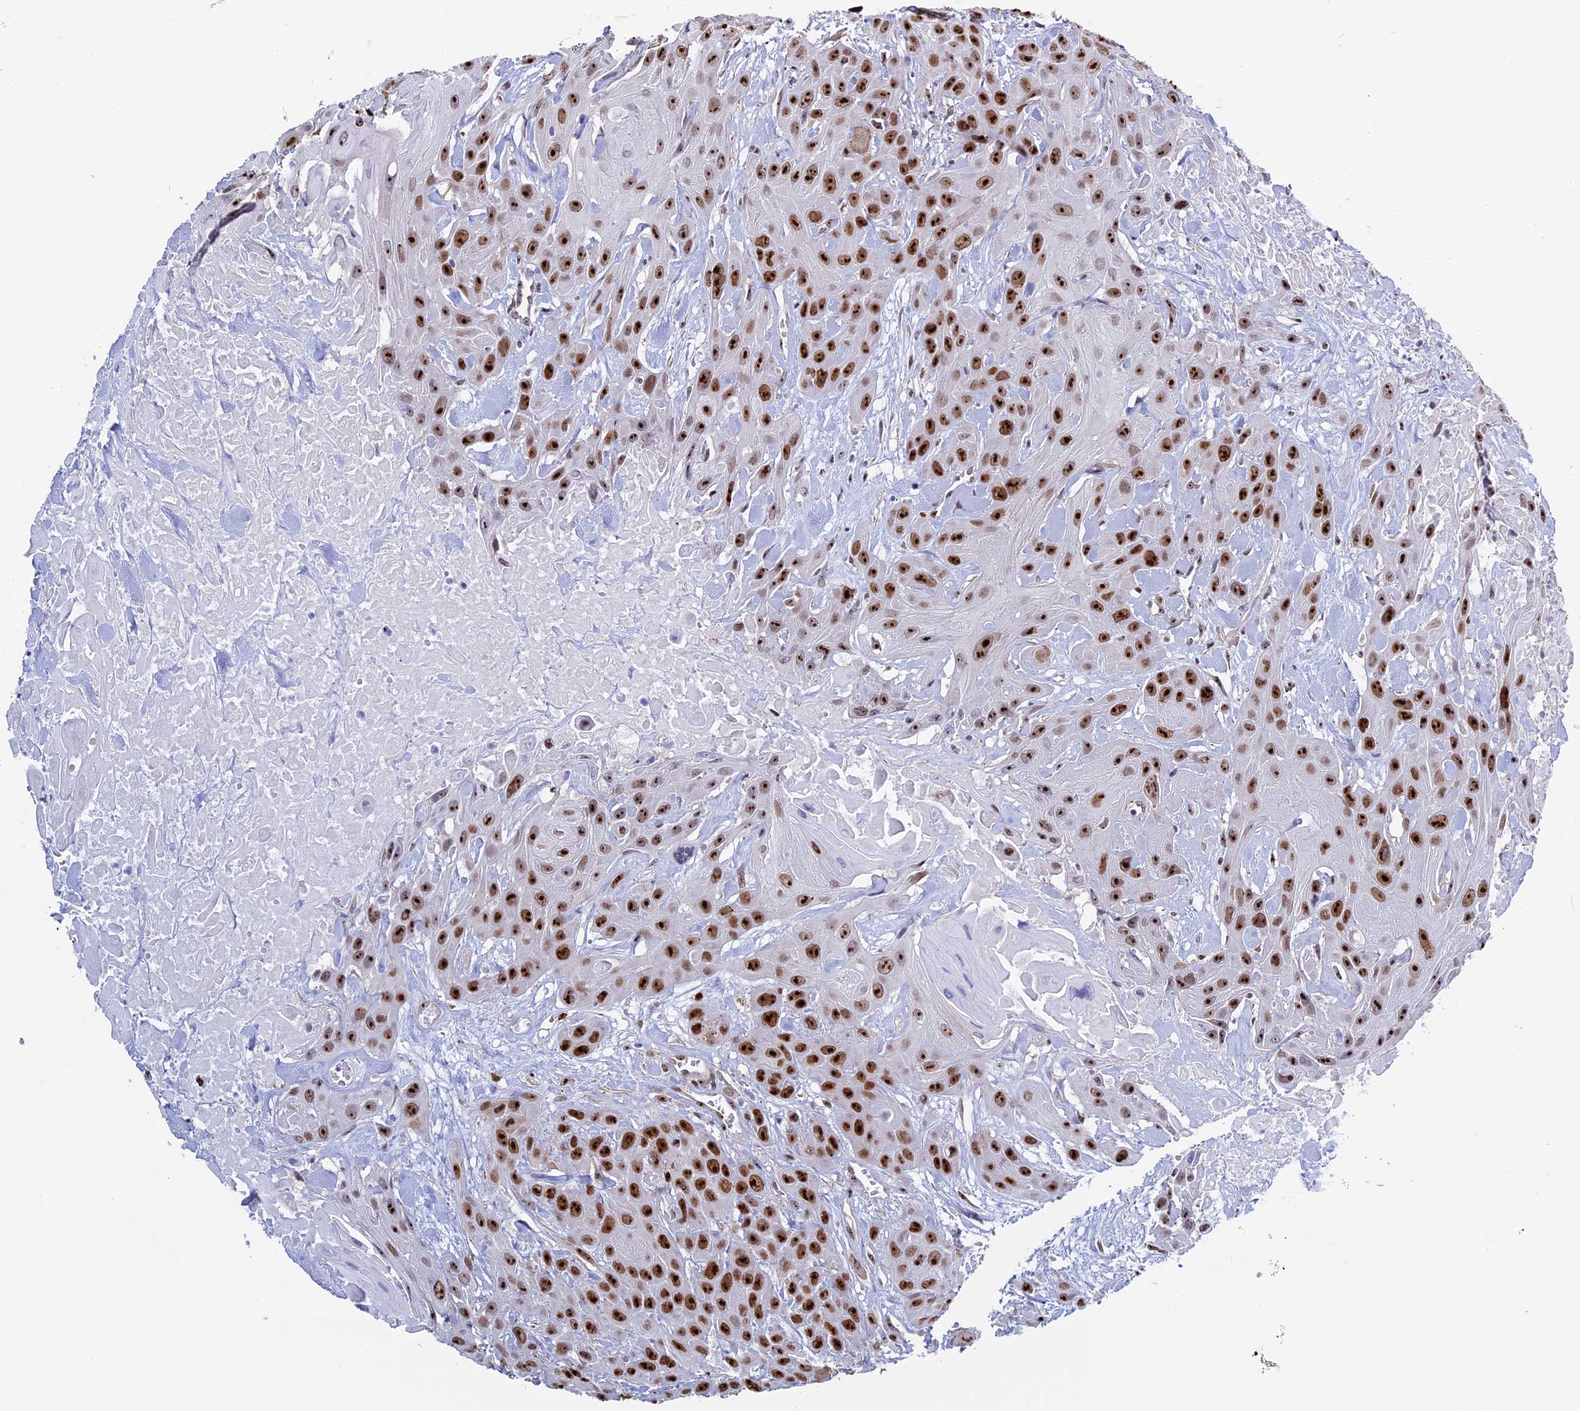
{"staining": {"intensity": "strong", "quantity": ">75%", "location": "nuclear"}, "tissue": "head and neck cancer", "cell_type": "Tumor cells", "image_type": "cancer", "snomed": [{"axis": "morphology", "description": "Squamous cell carcinoma, NOS"}, {"axis": "topography", "description": "Head-Neck"}], "caption": "Squamous cell carcinoma (head and neck) stained with immunohistochemistry demonstrates strong nuclear staining in about >75% of tumor cells.", "gene": "CCDC86", "patient": {"sex": "male", "age": 81}}